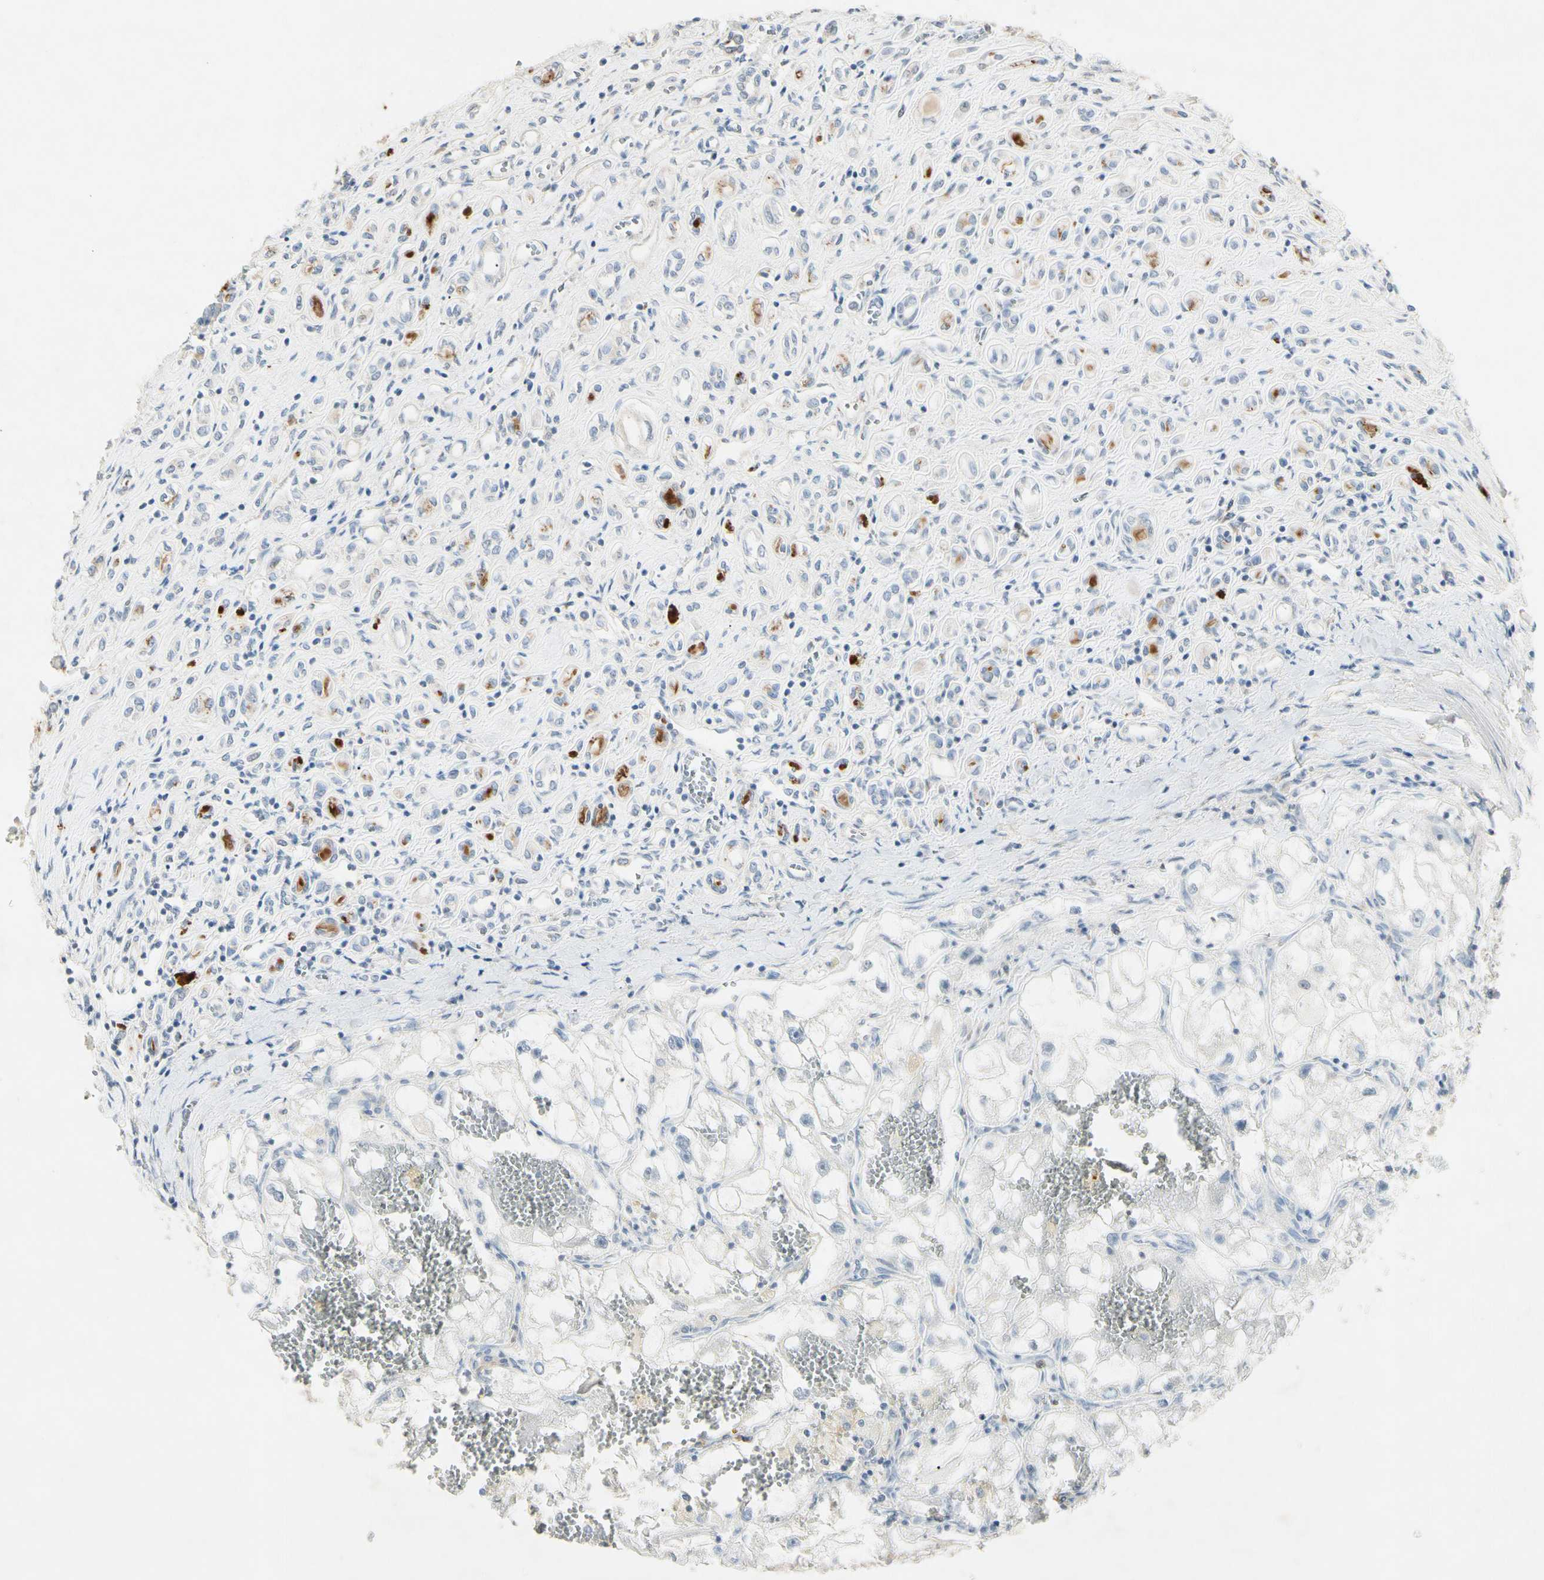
{"staining": {"intensity": "negative", "quantity": "none", "location": "none"}, "tissue": "renal cancer", "cell_type": "Tumor cells", "image_type": "cancer", "snomed": [{"axis": "morphology", "description": "Adenocarcinoma, NOS"}, {"axis": "topography", "description": "Kidney"}], "caption": "Immunohistochemistry photomicrograph of neoplastic tissue: renal cancer stained with DAB (3,3'-diaminobenzidine) exhibits no significant protein staining in tumor cells.", "gene": "PRSS21", "patient": {"sex": "female", "age": 70}}